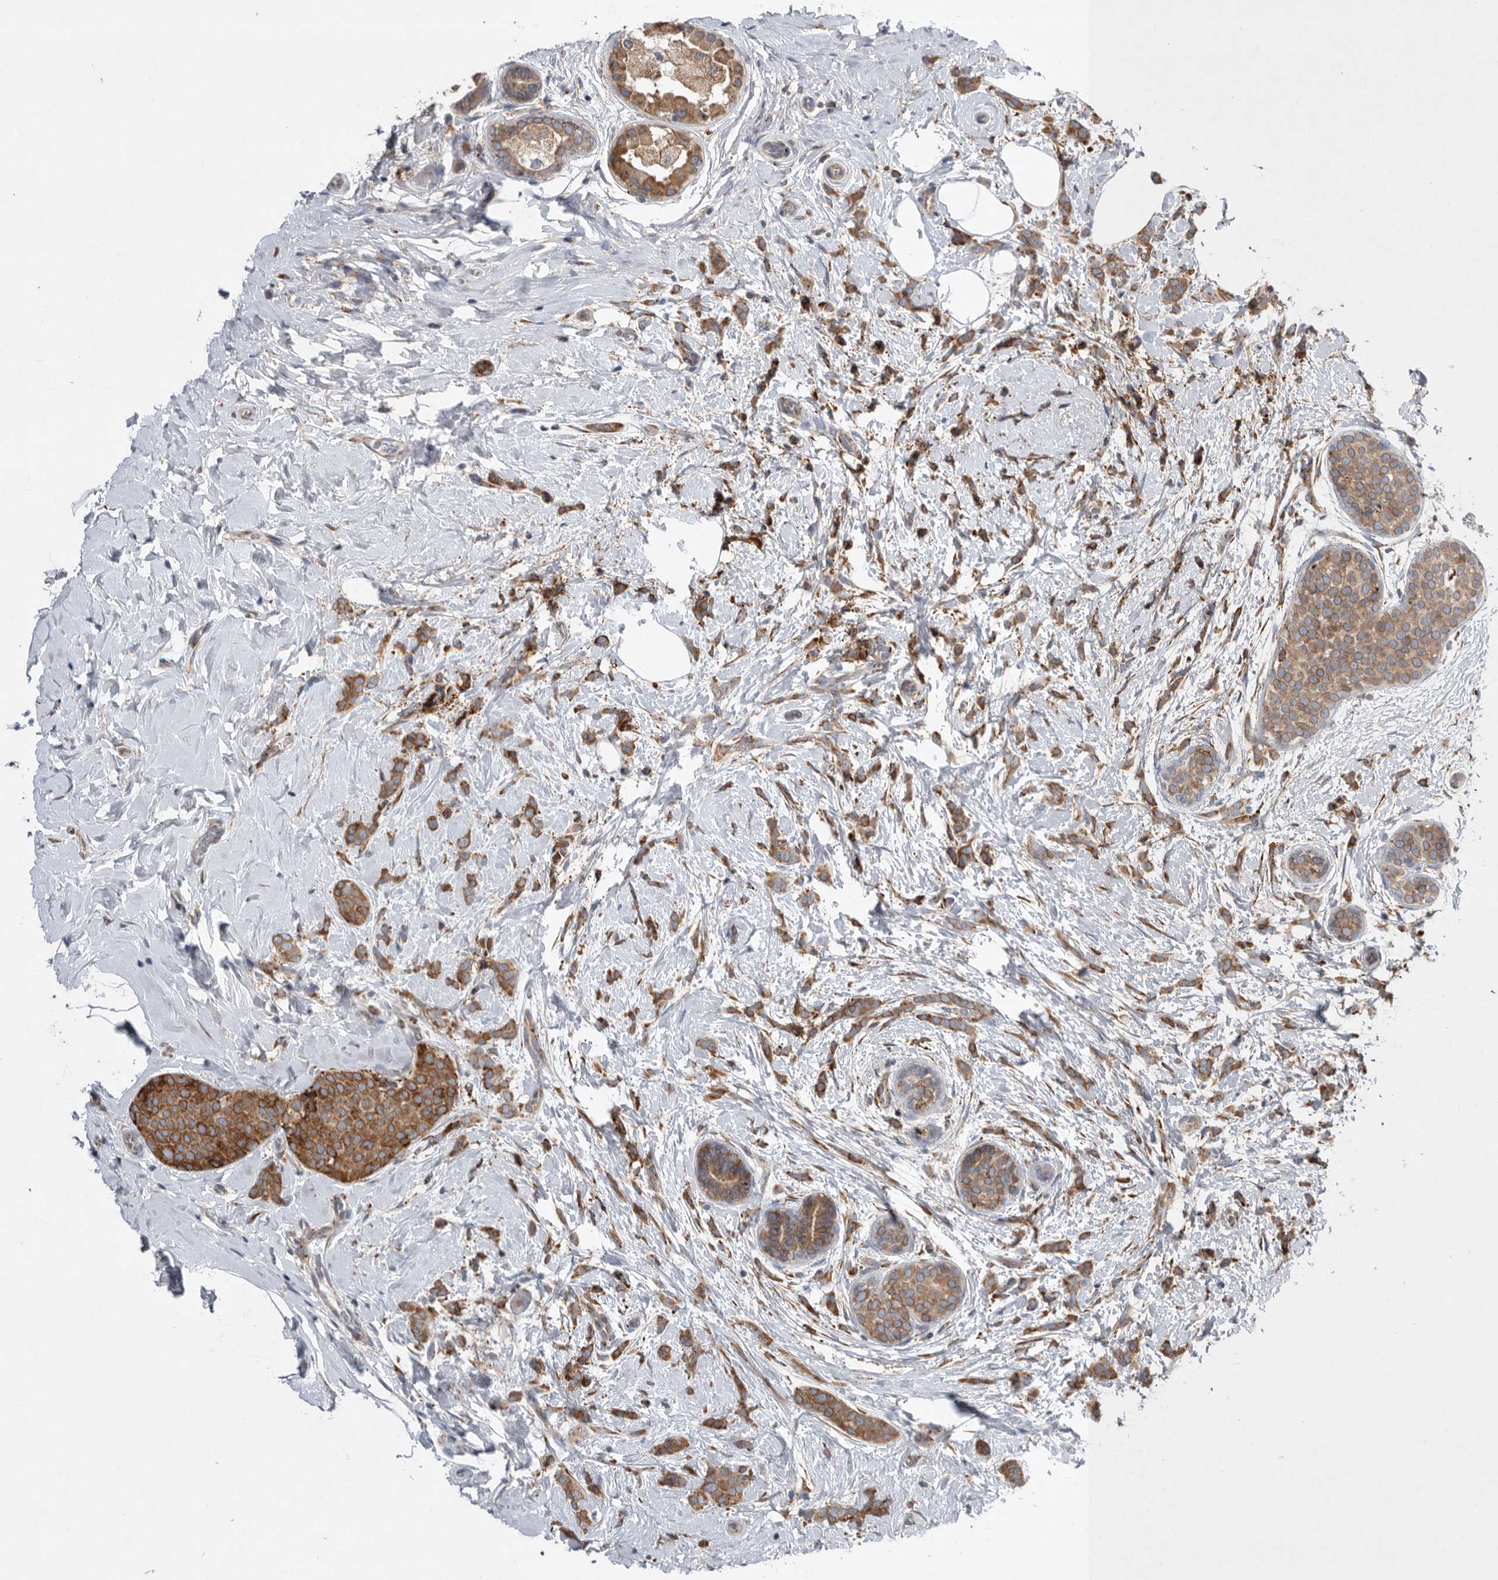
{"staining": {"intensity": "moderate", "quantity": ">75%", "location": "cytoplasmic/membranous"}, "tissue": "breast cancer", "cell_type": "Tumor cells", "image_type": "cancer", "snomed": [{"axis": "morphology", "description": "Lobular carcinoma, in situ"}, {"axis": "morphology", "description": "Lobular carcinoma"}, {"axis": "topography", "description": "Breast"}], "caption": "Immunohistochemical staining of breast cancer reveals medium levels of moderate cytoplasmic/membranous protein positivity in about >75% of tumor cells. The staining was performed using DAB, with brown indicating positive protein expression. Nuclei are stained blue with hematoxylin.", "gene": "GANAB", "patient": {"sex": "female", "age": 41}}